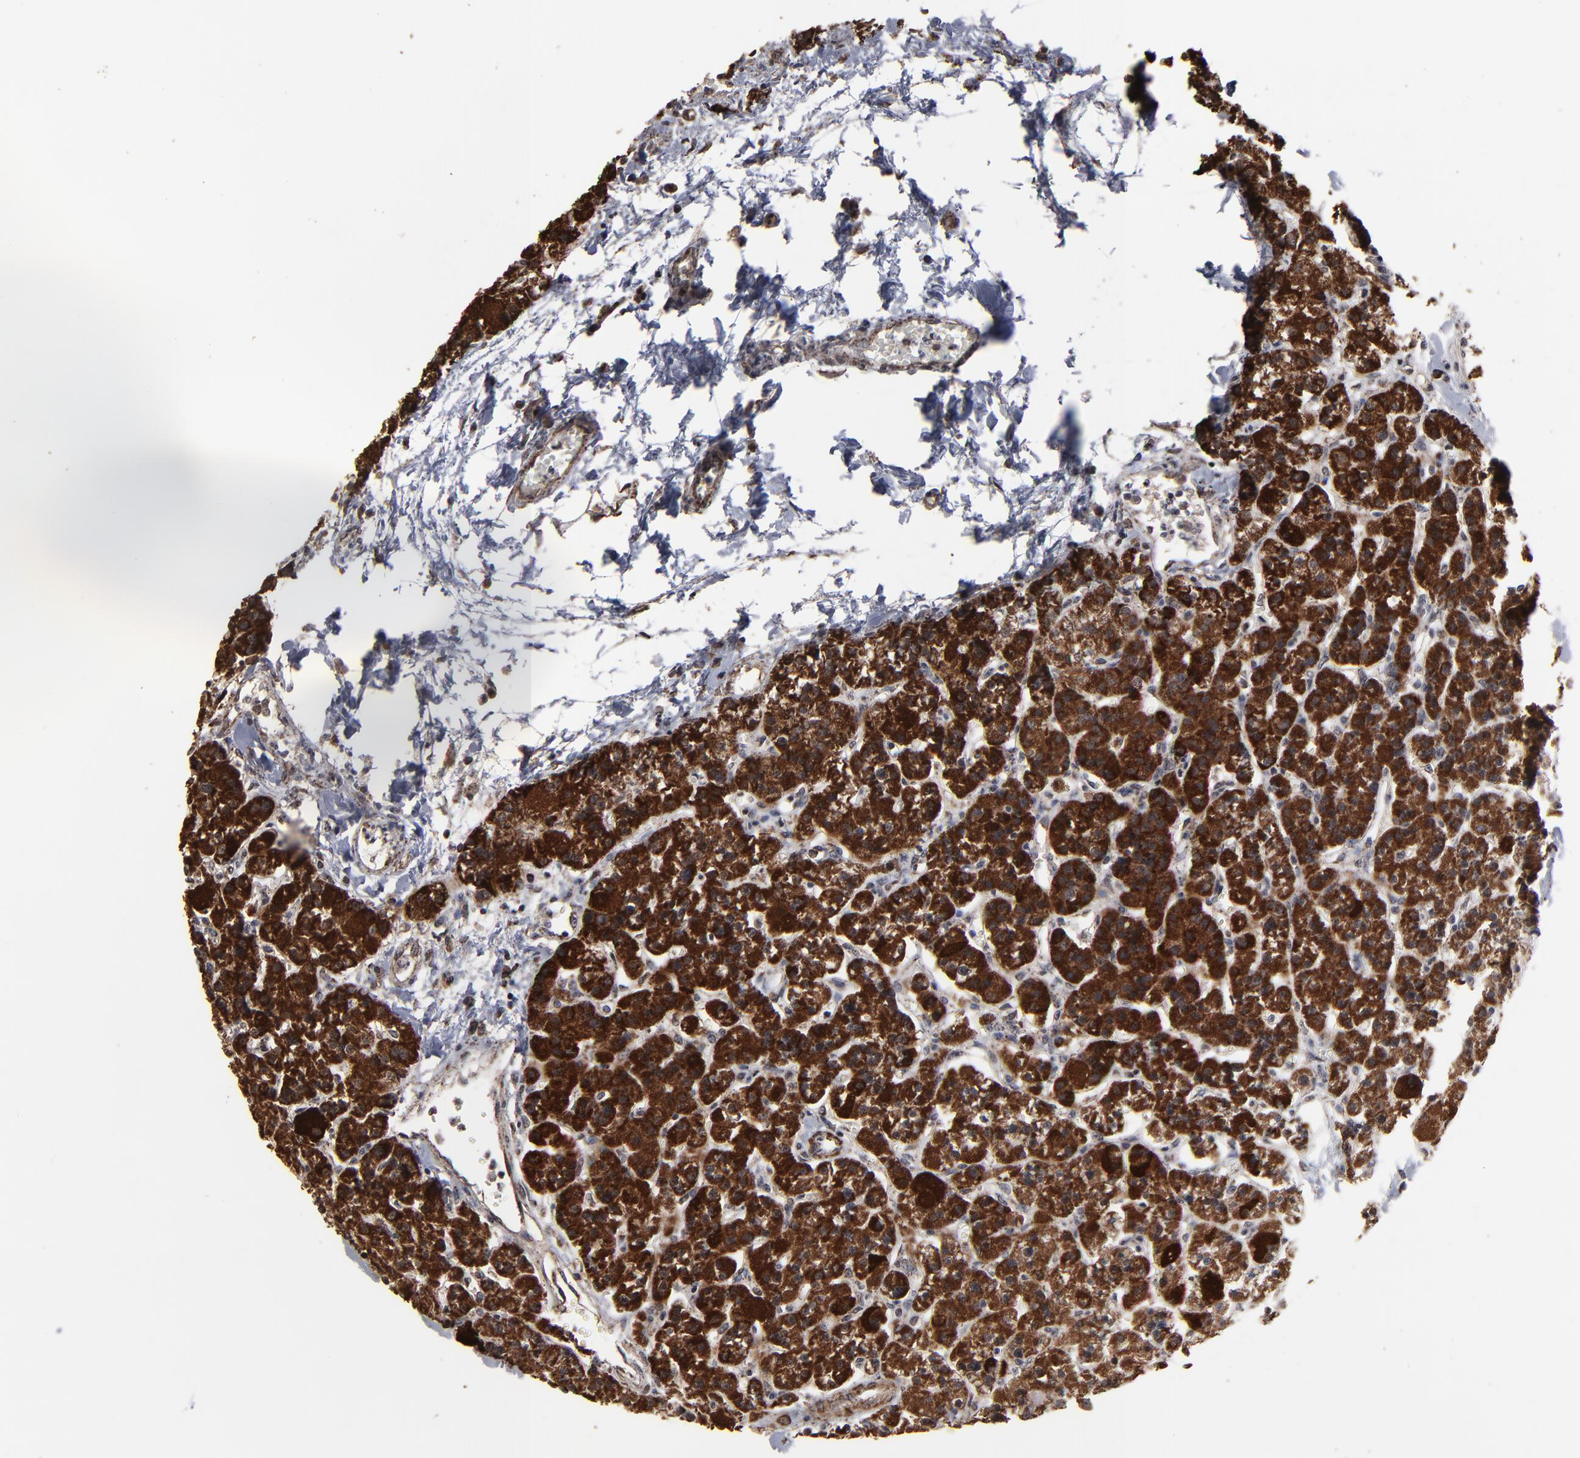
{"staining": {"intensity": "strong", "quantity": ">75%", "location": "cytoplasmic/membranous"}, "tissue": "parathyroid gland", "cell_type": "Glandular cells", "image_type": "normal", "snomed": [{"axis": "morphology", "description": "Normal tissue, NOS"}, {"axis": "topography", "description": "Parathyroid gland"}], "caption": "High-power microscopy captured an immunohistochemistry micrograph of benign parathyroid gland, revealing strong cytoplasmic/membranous expression in about >75% of glandular cells.", "gene": "BNIP3", "patient": {"sex": "female", "age": 58}}